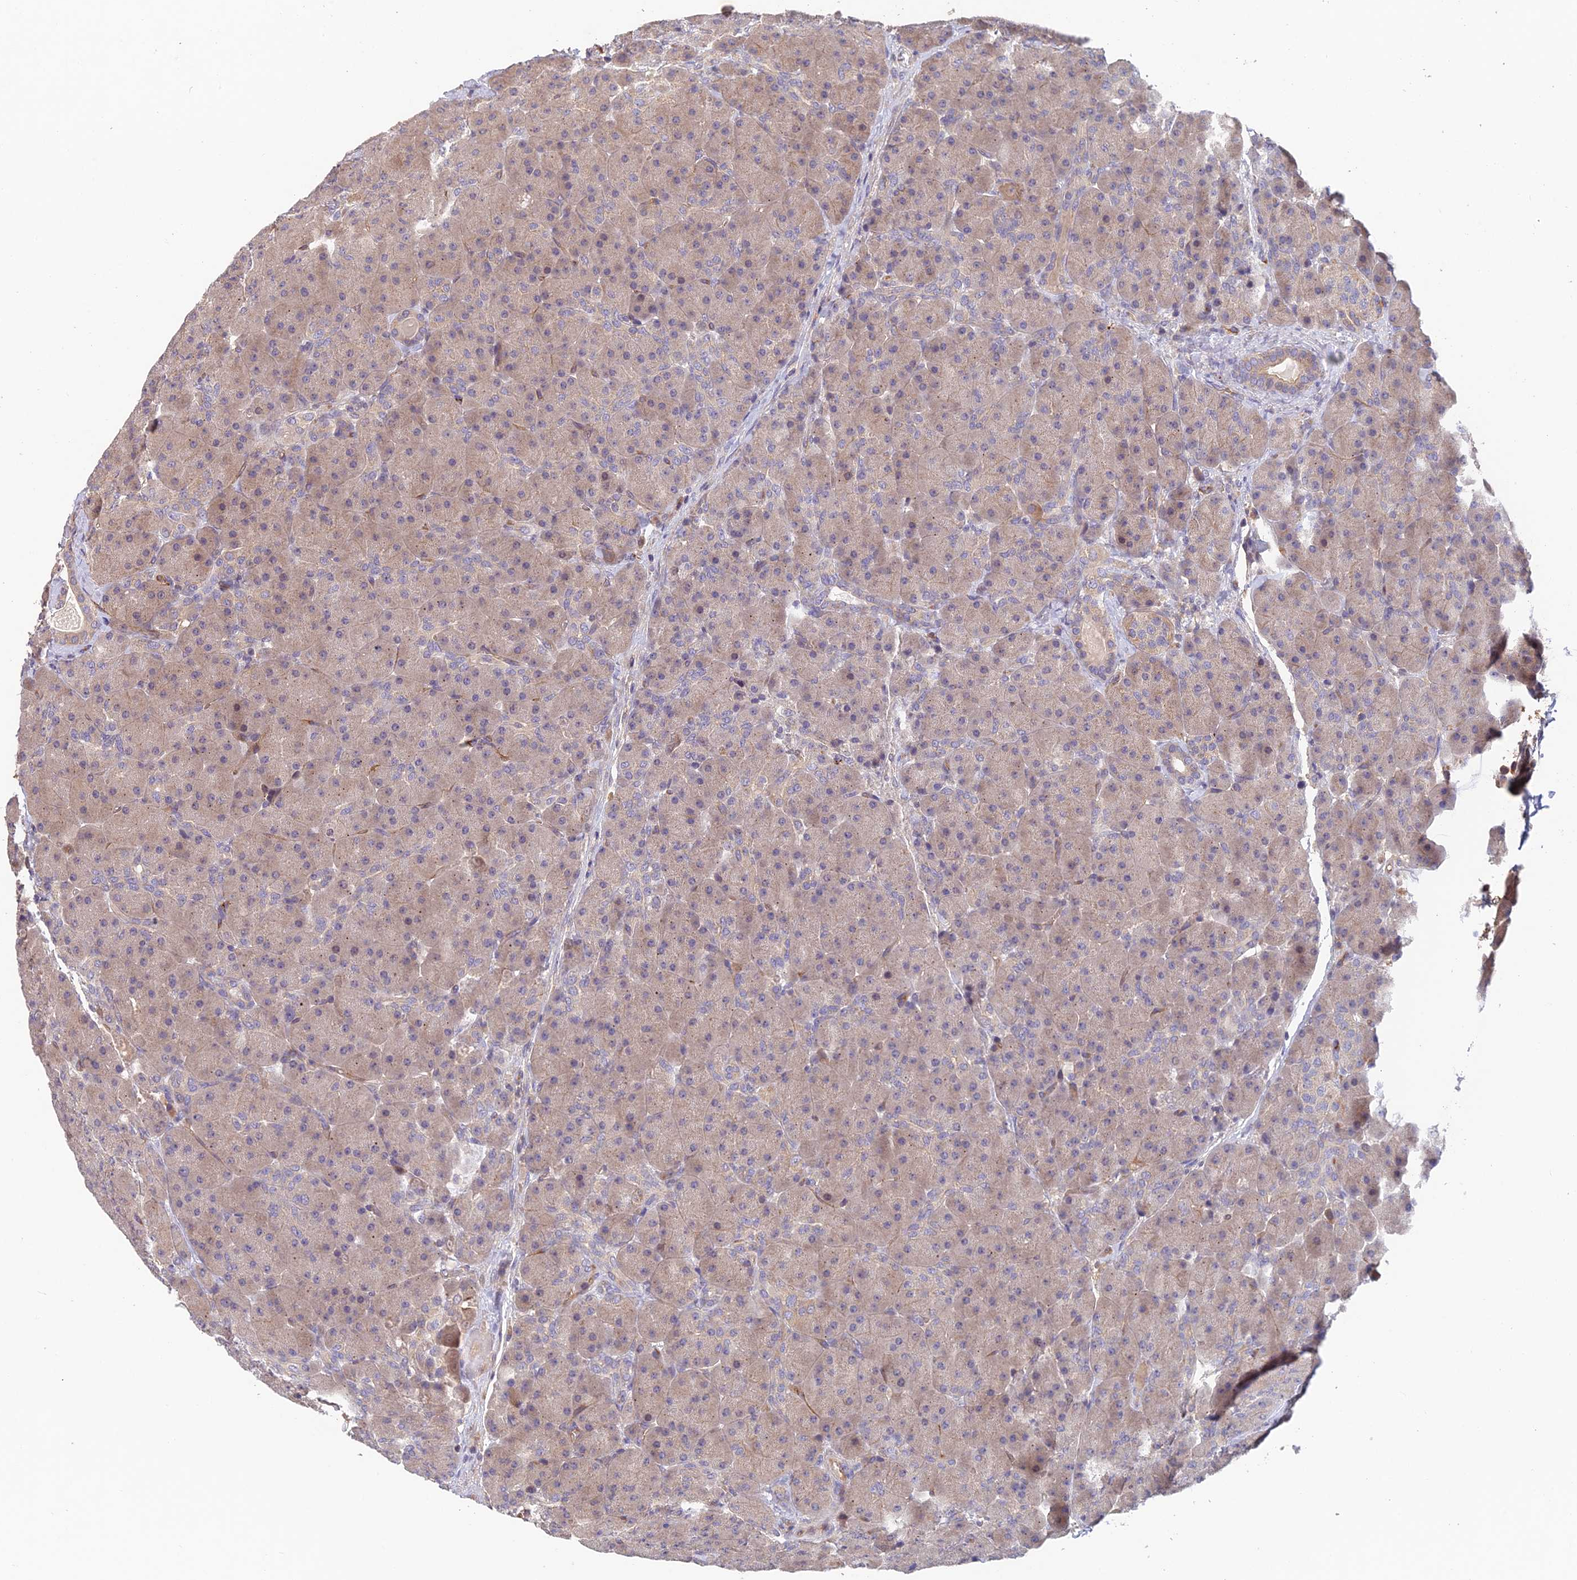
{"staining": {"intensity": "weak", "quantity": "25%-75%", "location": "cytoplasmic/membranous,nuclear"}, "tissue": "pancreas", "cell_type": "Exocrine glandular cells", "image_type": "normal", "snomed": [{"axis": "morphology", "description": "Normal tissue, NOS"}, {"axis": "topography", "description": "Pancreas"}], "caption": "This is a photomicrograph of immunohistochemistry staining of normal pancreas, which shows weak expression in the cytoplasmic/membranous,nuclear of exocrine glandular cells.", "gene": "ADAMTS13", "patient": {"sex": "male", "age": 66}}